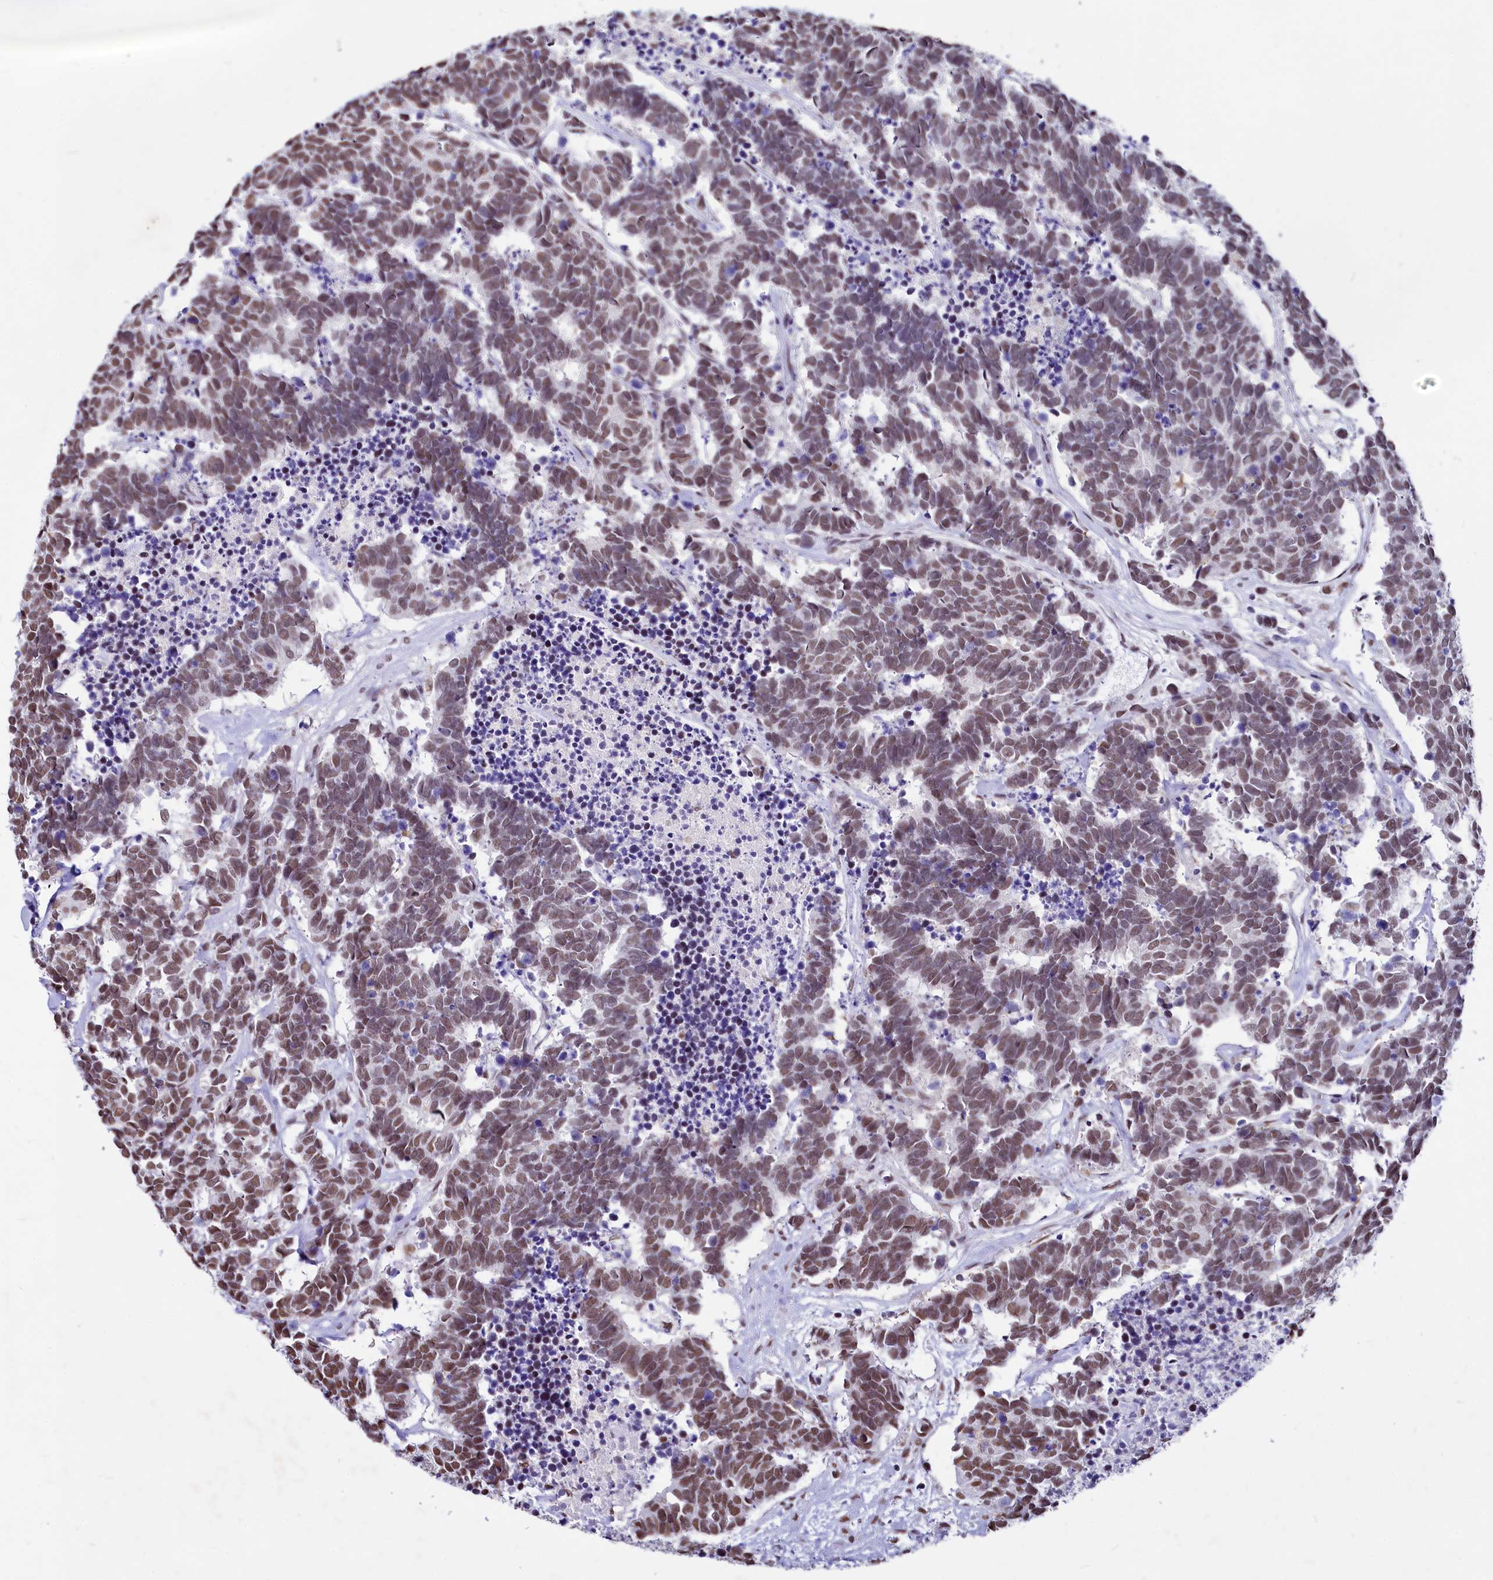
{"staining": {"intensity": "moderate", "quantity": ">75%", "location": "nuclear"}, "tissue": "carcinoid", "cell_type": "Tumor cells", "image_type": "cancer", "snomed": [{"axis": "morphology", "description": "Carcinoma, NOS"}, {"axis": "morphology", "description": "Carcinoid, malignant, NOS"}, {"axis": "topography", "description": "Urinary bladder"}], "caption": "Immunohistochemical staining of carcinoma exhibits moderate nuclear protein staining in about >75% of tumor cells.", "gene": "PARPBP", "patient": {"sex": "male", "age": 57}}